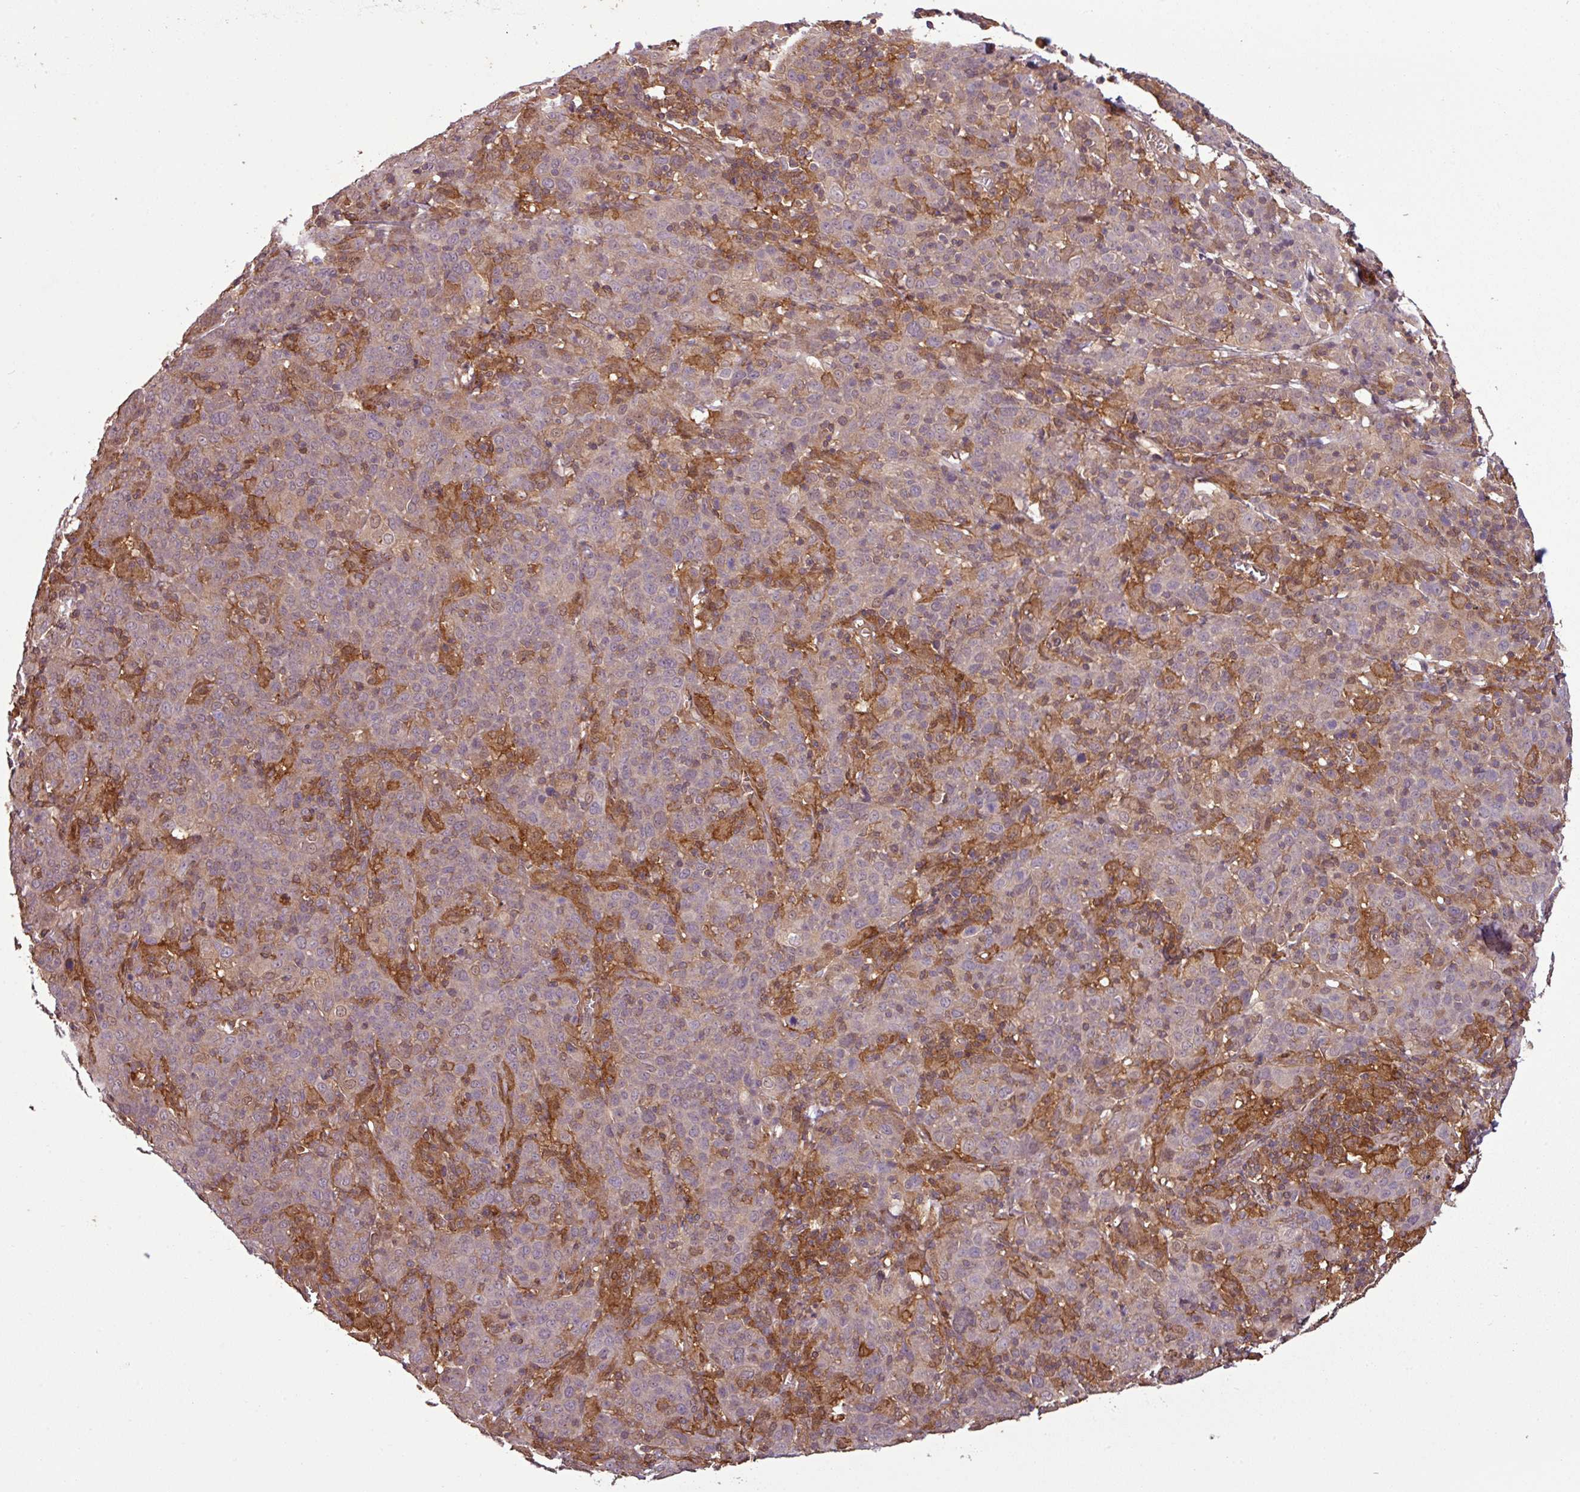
{"staining": {"intensity": "weak", "quantity": "<25%", "location": "cytoplasmic/membranous"}, "tissue": "cervical cancer", "cell_type": "Tumor cells", "image_type": "cancer", "snomed": [{"axis": "morphology", "description": "Squamous cell carcinoma, NOS"}, {"axis": "topography", "description": "Cervix"}], "caption": "Protein analysis of squamous cell carcinoma (cervical) exhibits no significant expression in tumor cells.", "gene": "SH3BGRL", "patient": {"sex": "female", "age": 67}}